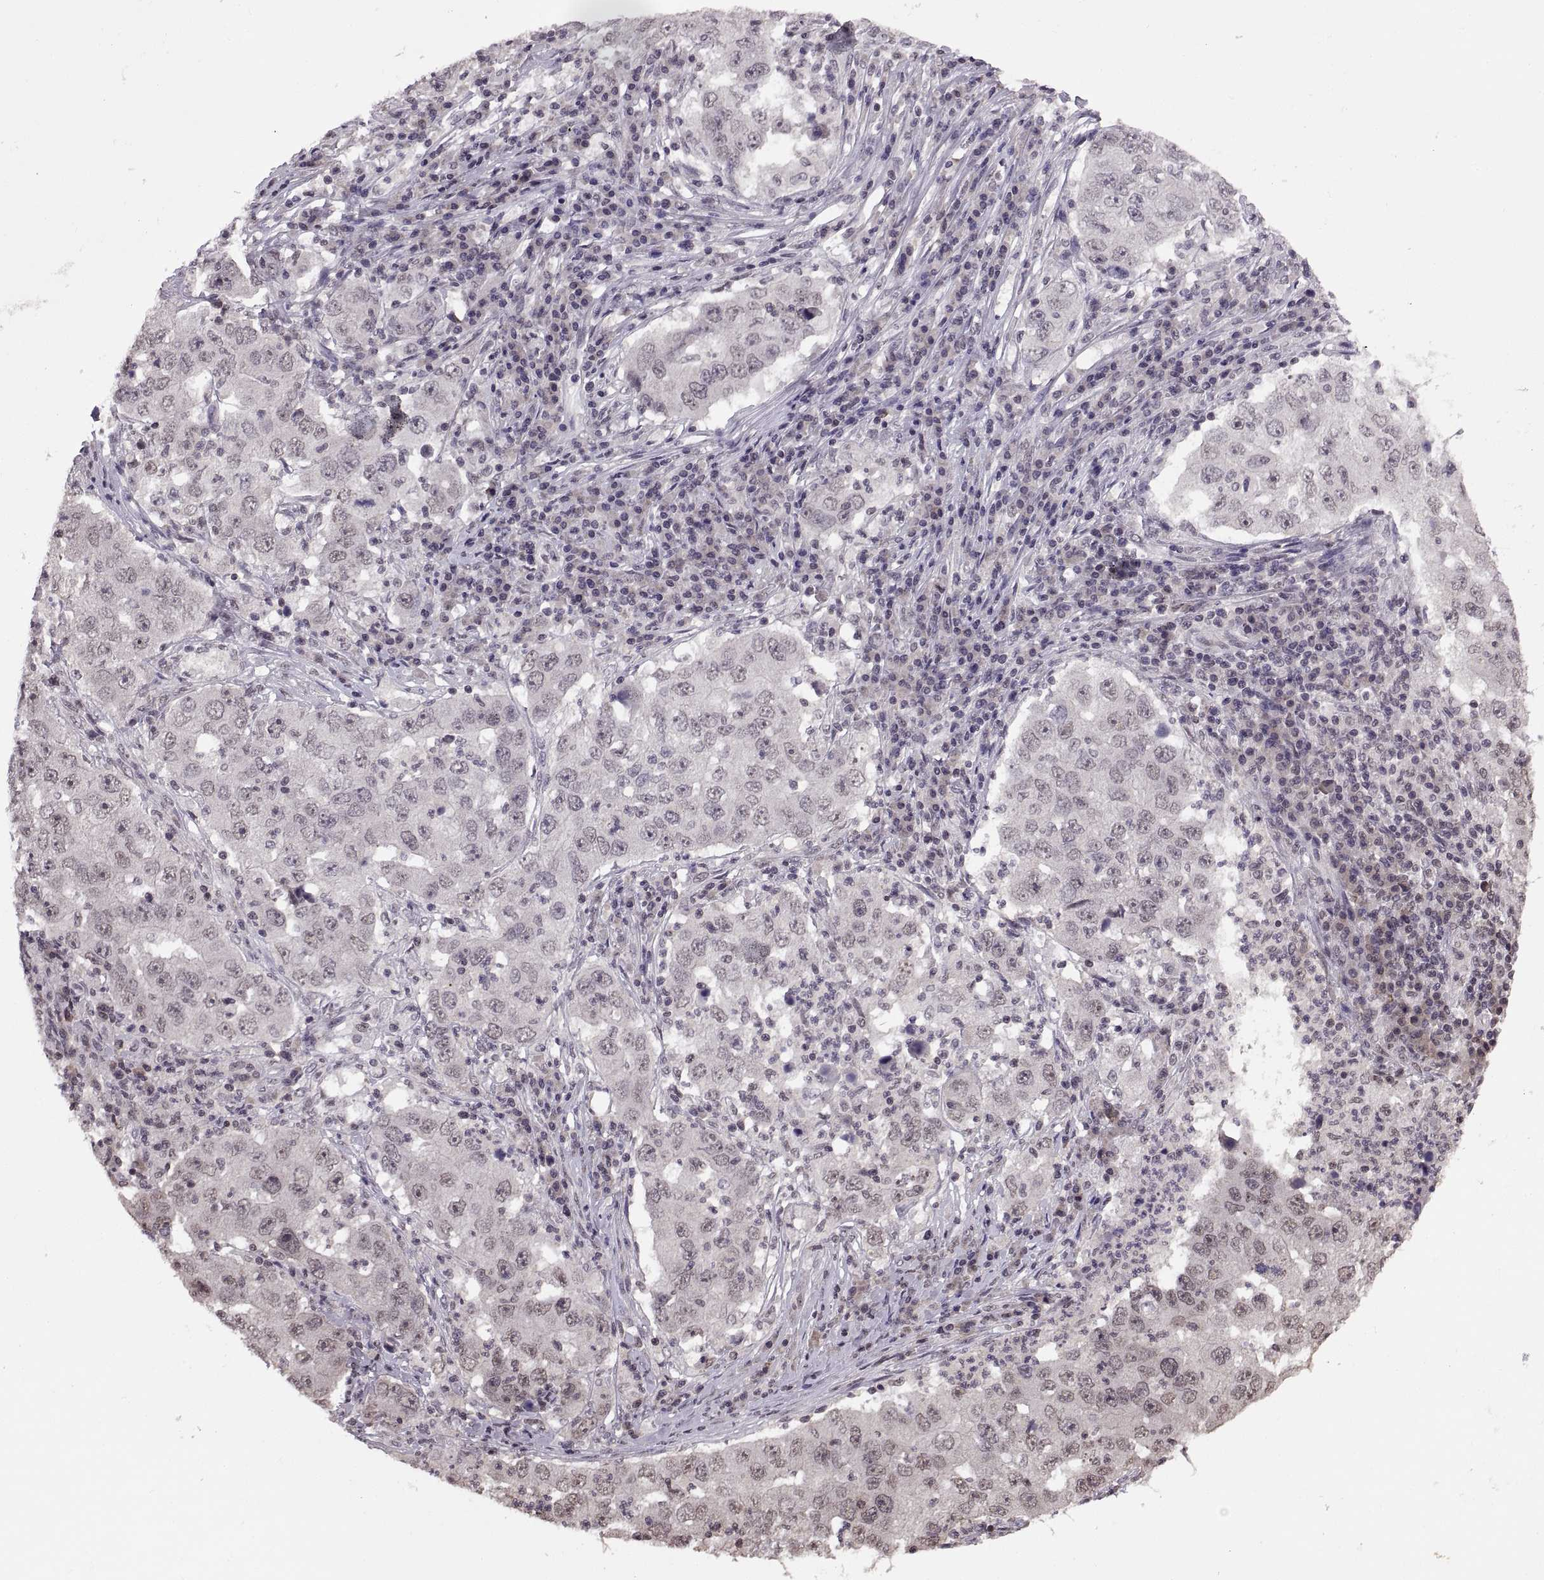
{"staining": {"intensity": "negative", "quantity": "none", "location": "none"}, "tissue": "lung cancer", "cell_type": "Tumor cells", "image_type": "cancer", "snomed": [{"axis": "morphology", "description": "Adenocarcinoma, NOS"}, {"axis": "topography", "description": "Lung"}], "caption": "Protein analysis of lung cancer (adenocarcinoma) demonstrates no significant staining in tumor cells.", "gene": "INTS3", "patient": {"sex": "male", "age": 73}}